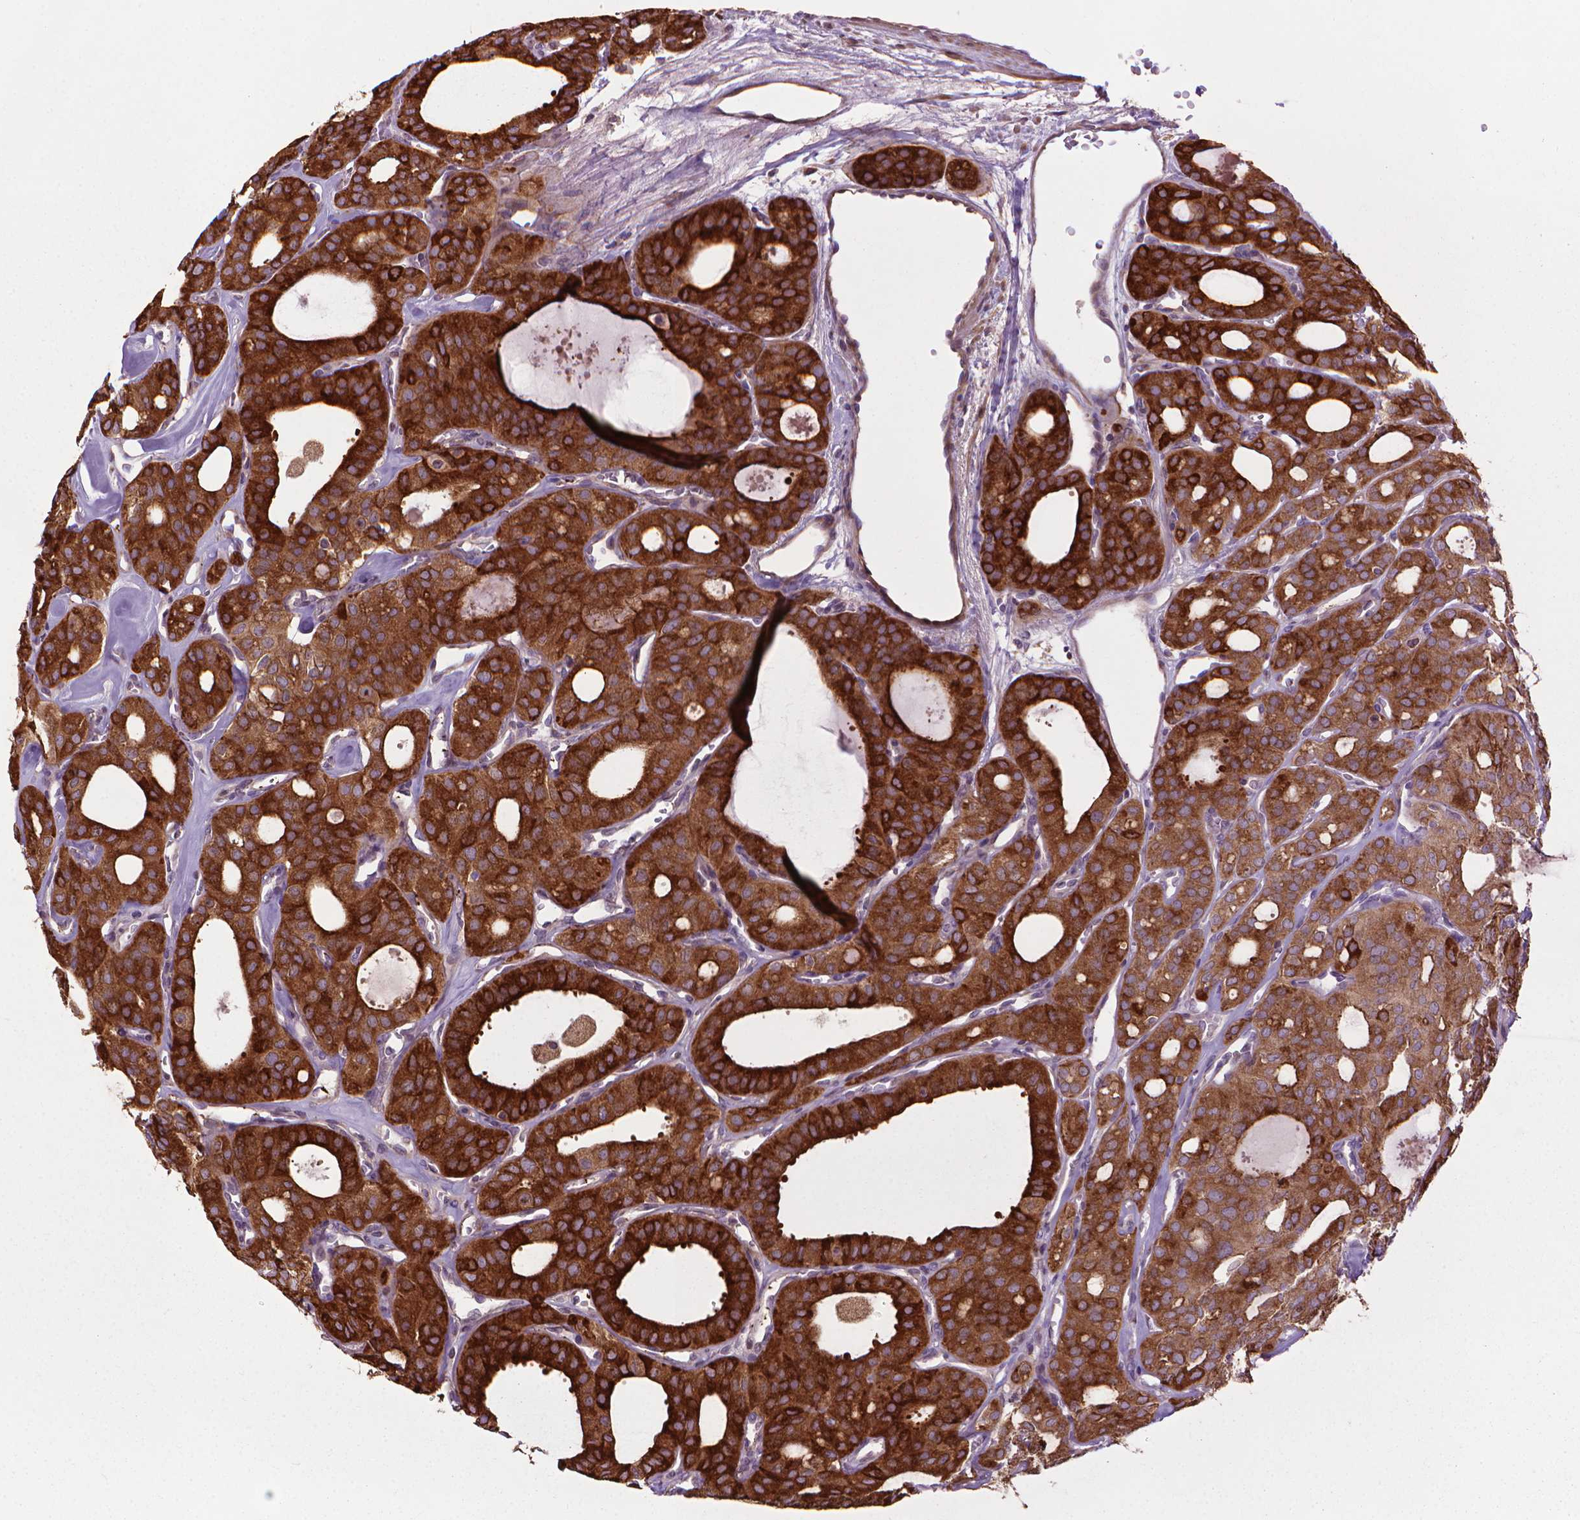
{"staining": {"intensity": "strong", "quantity": ">75%", "location": "cytoplasmic/membranous"}, "tissue": "thyroid cancer", "cell_type": "Tumor cells", "image_type": "cancer", "snomed": [{"axis": "morphology", "description": "Follicular adenoma carcinoma, NOS"}, {"axis": "topography", "description": "Thyroid gland"}], "caption": "High-power microscopy captured an IHC image of thyroid follicular adenoma carcinoma, revealing strong cytoplasmic/membranous staining in approximately >75% of tumor cells. (DAB (3,3'-diaminobenzidine) IHC with brightfield microscopy, high magnification).", "gene": "MYH14", "patient": {"sex": "male", "age": 75}}